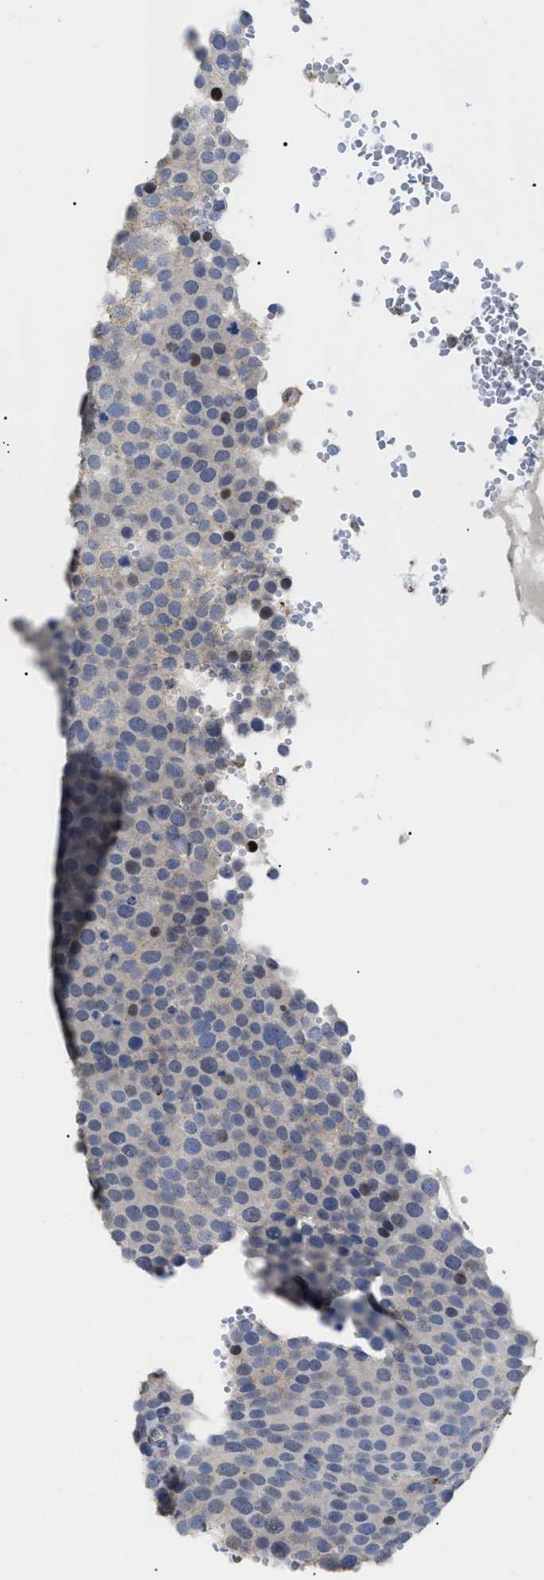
{"staining": {"intensity": "negative", "quantity": "none", "location": "none"}, "tissue": "testis cancer", "cell_type": "Tumor cells", "image_type": "cancer", "snomed": [{"axis": "morphology", "description": "Normal tissue, NOS"}, {"axis": "morphology", "description": "Seminoma, NOS"}, {"axis": "topography", "description": "Testis"}], "caption": "Testis seminoma was stained to show a protein in brown. There is no significant positivity in tumor cells.", "gene": "SFXN5", "patient": {"sex": "male", "age": 71}}